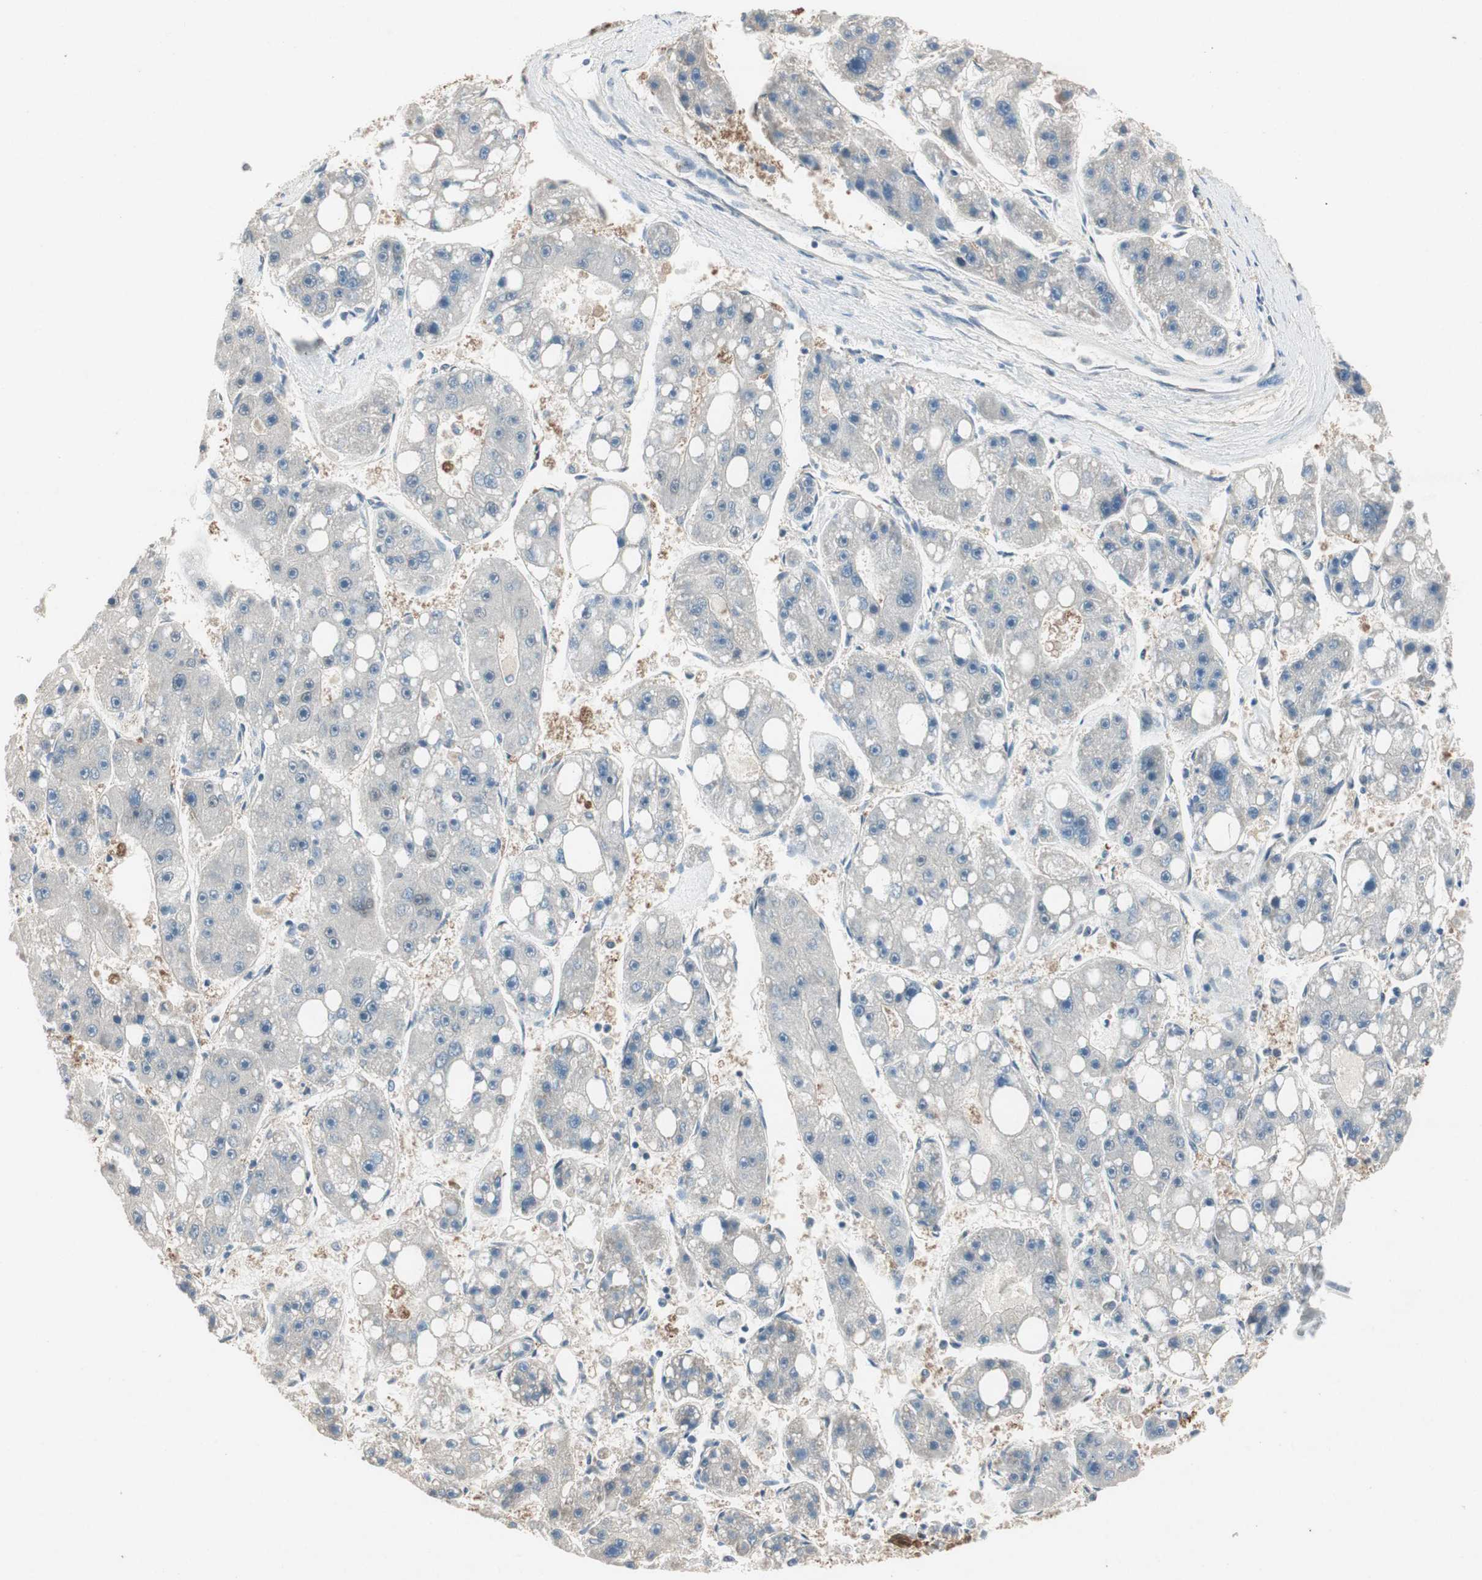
{"staining": {"intensity": "negative", "quantity": "none", "location": "none"}, "tissue": "liver cancer", "cell_type": "Tumor cells", "image_type": "cancer", "snomed": [{"axis": "morphology", "description": "Carcinoma, Hepatocellular, NOS"}, {"axis": "topography", "description": "Liver"}], "caption": "Histopathology image shows no protein staining in tumor cells of liver cancer tissue. The staining is performed using DAB (3,3'-diaminobenzidine) brown chromogen with nuclei counter-stained in using hematoxylin.", "gene": "SERPINB5", "patient": {"sex": "female", "age": 61}}